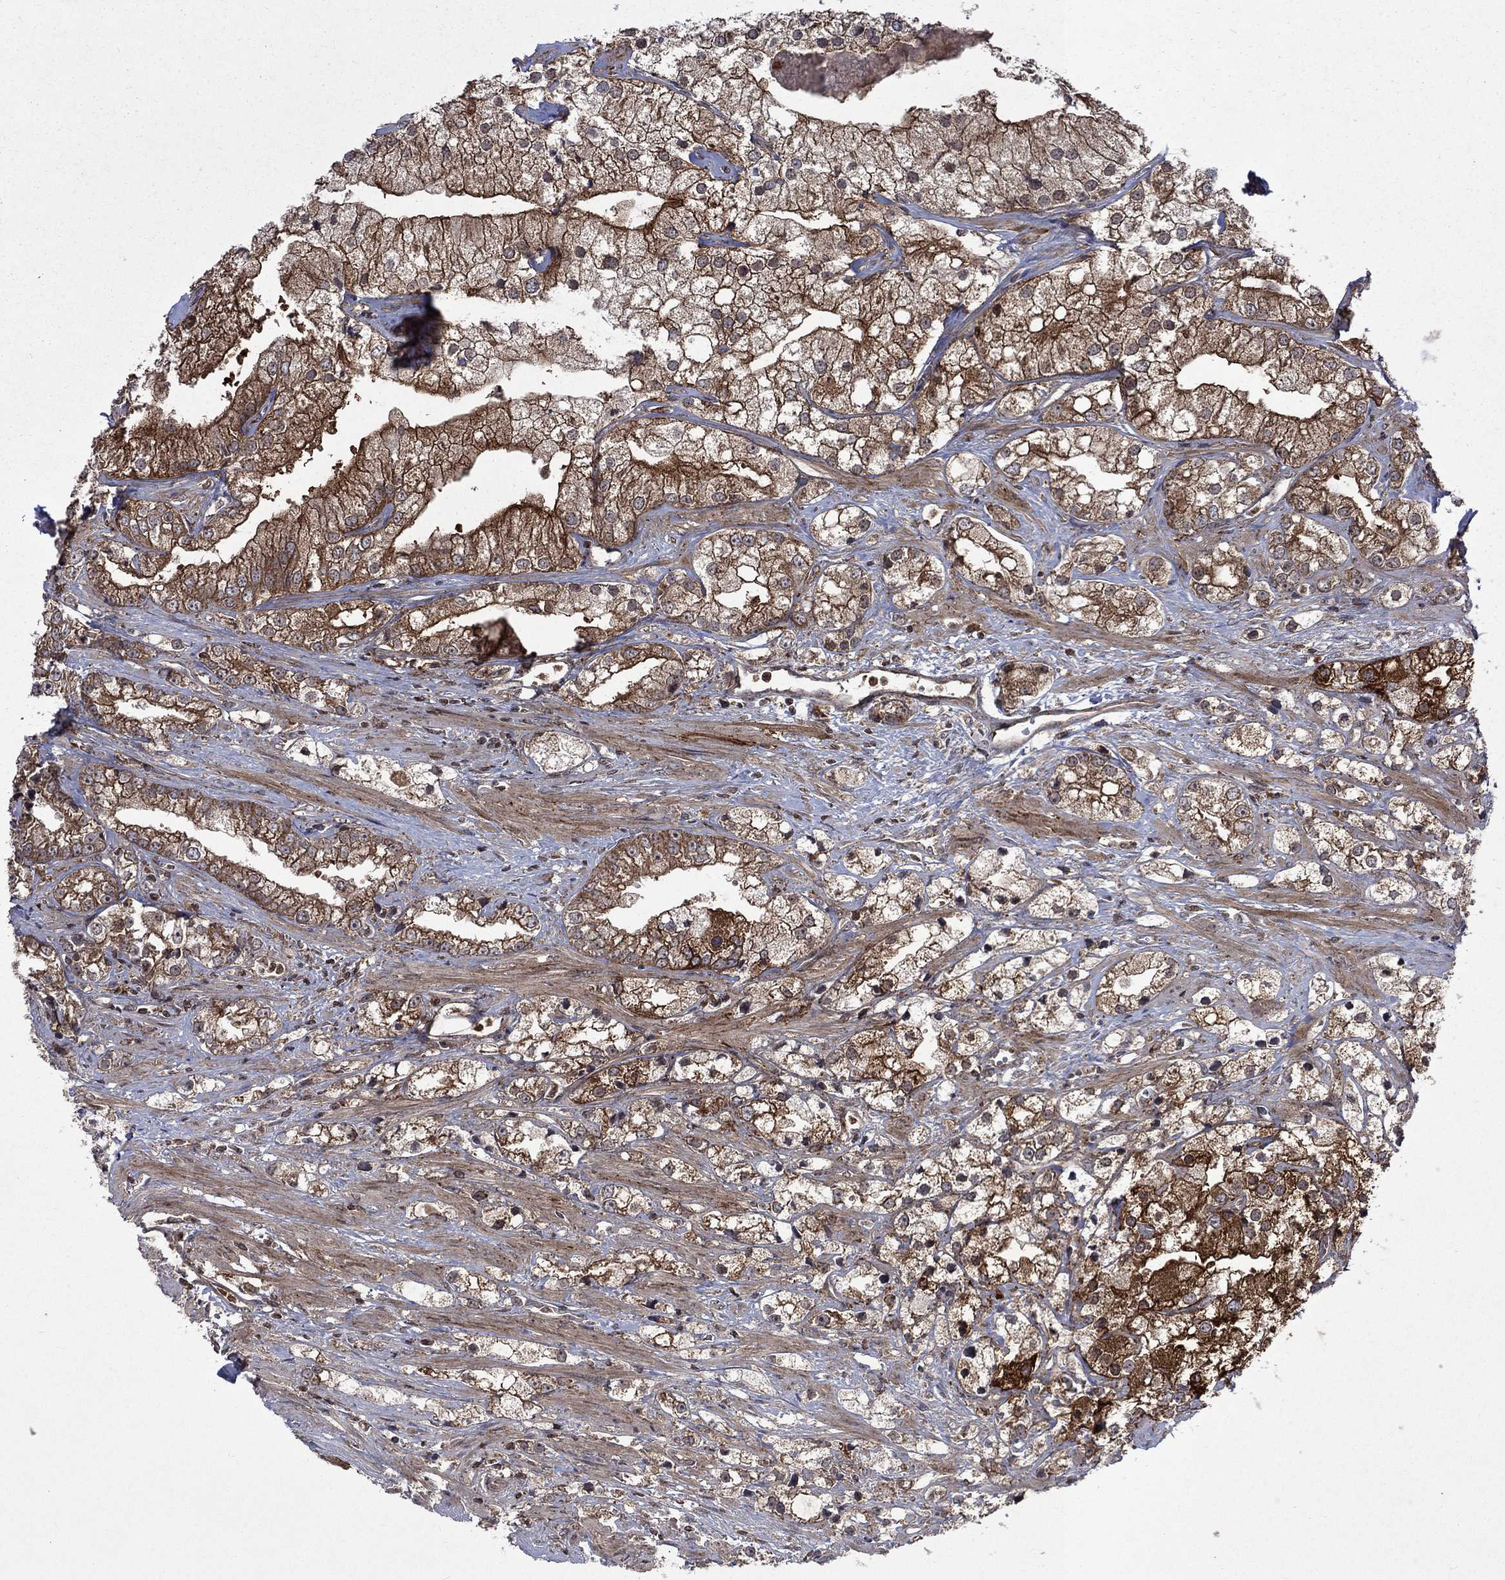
{"staining": {"intensity": "strong", "quantity": "25%-75%", "location": "cytoplasmic/membranous"}, "tissue": "prostate cancer", "cell_type": "Tumor cells", "image_type": "cancer", "snomed": [{"axis": "morphology", "description": "Adenocarcinoma, NOS"}, {"axis": "topography", "description": "Prostate and seminal vesicle, NOS"}, {"axis": "topography", "description": "Prostate"}], "caption": "Tumor cells reveal high levels of strong cytoplasmic/membranous staining in about 25%-75% of cells in adenocarcinoma (prostate). (brown staining indicates protein expression, while blue staining denotes nuclei).", "gene": "TMEM33", "patient": {"sex": "male", "age": 79}}